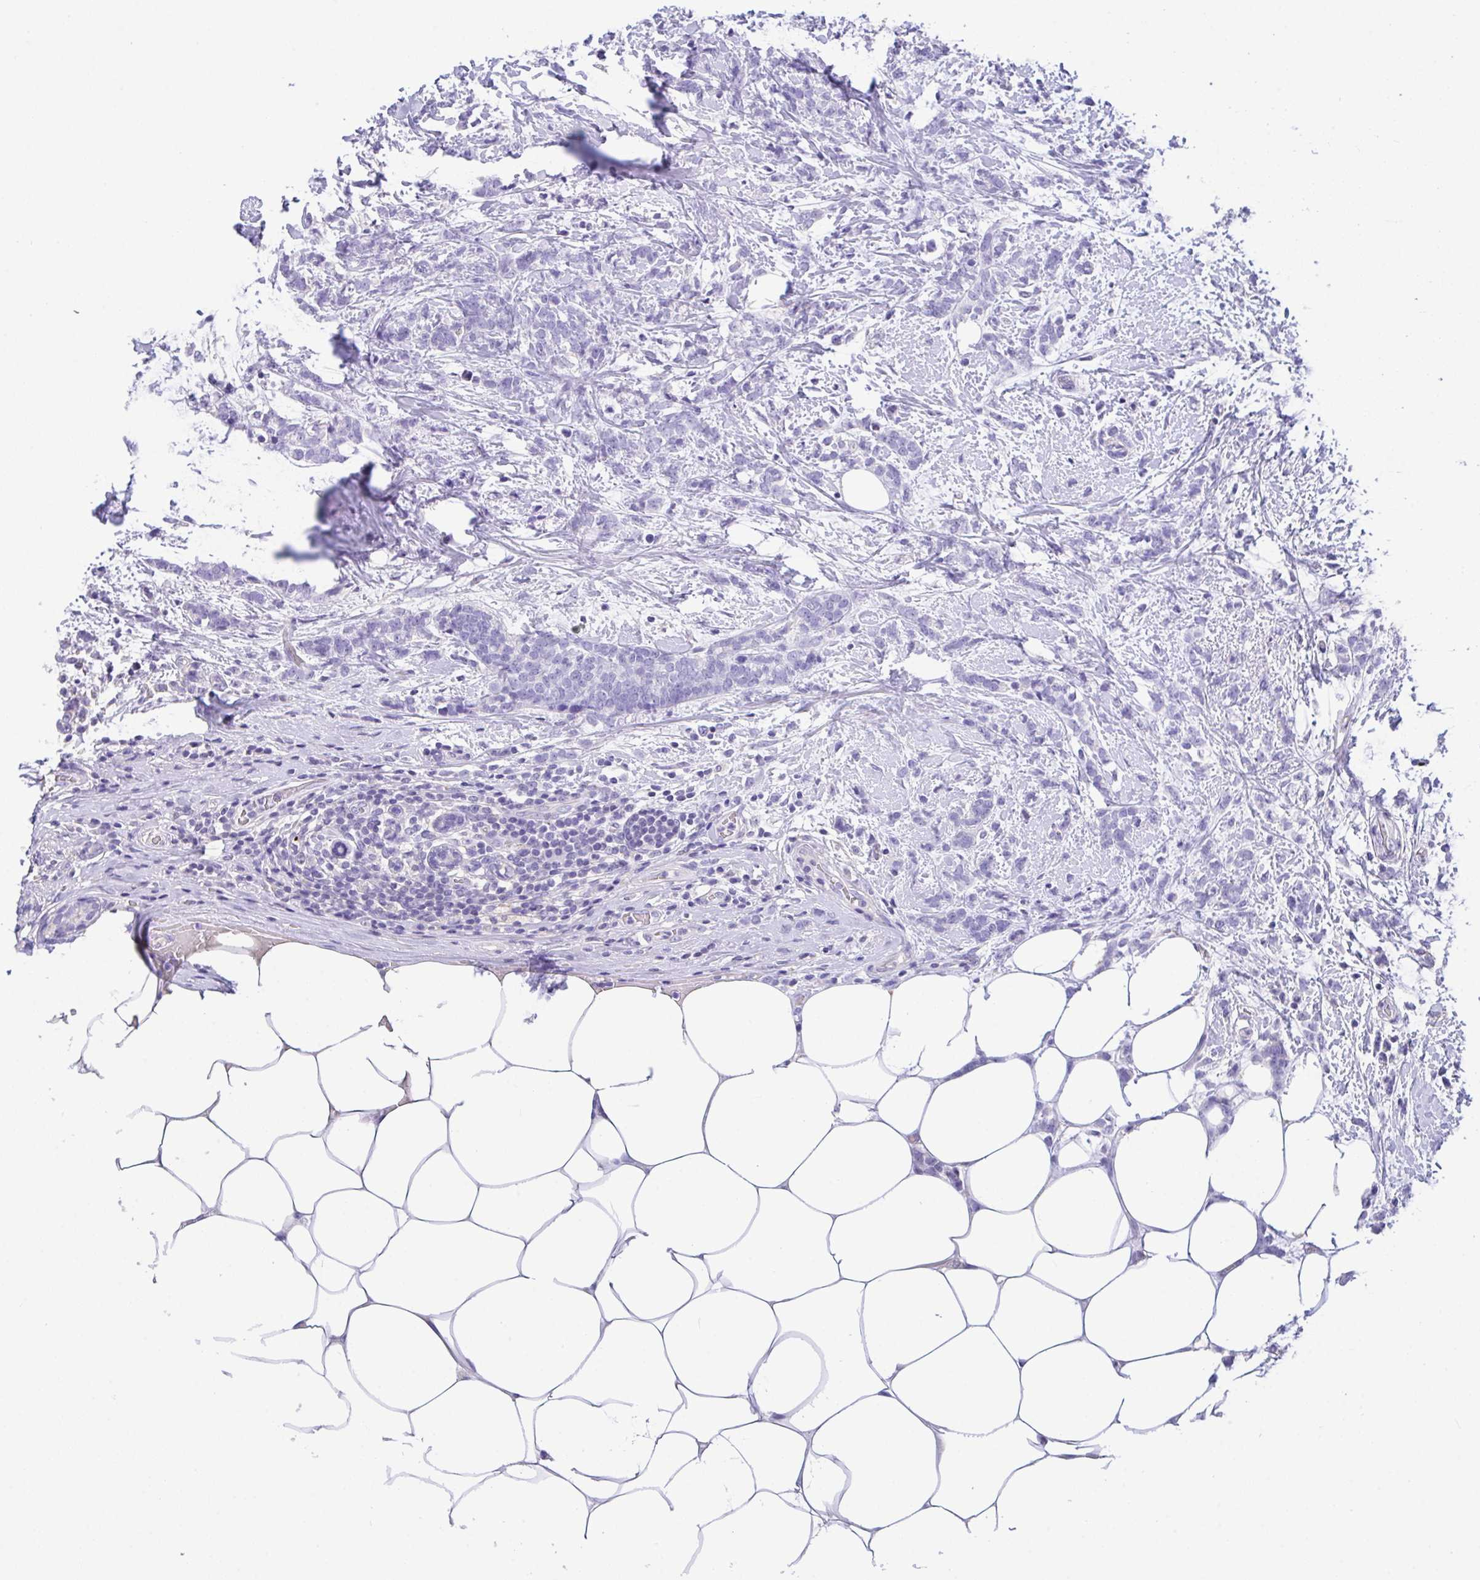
{"staining": {"intensity": "negative", "quantity": "none", "location": "none"}, "tissue": "breast cancer", "cell_type": "Tumor cells", "image_type": "cancer", "snomed": [{"axis": "morphology", "description": "Lobular carcinoma"}, {"axis": "topography", "description": "Breast"}], "caption": "This is an immunohistochemistry (IHC) image of human breast cancer. There is no staining in tumor cells.", "gene": "CA10", "patient": {"sex": "female", "age": 58}}